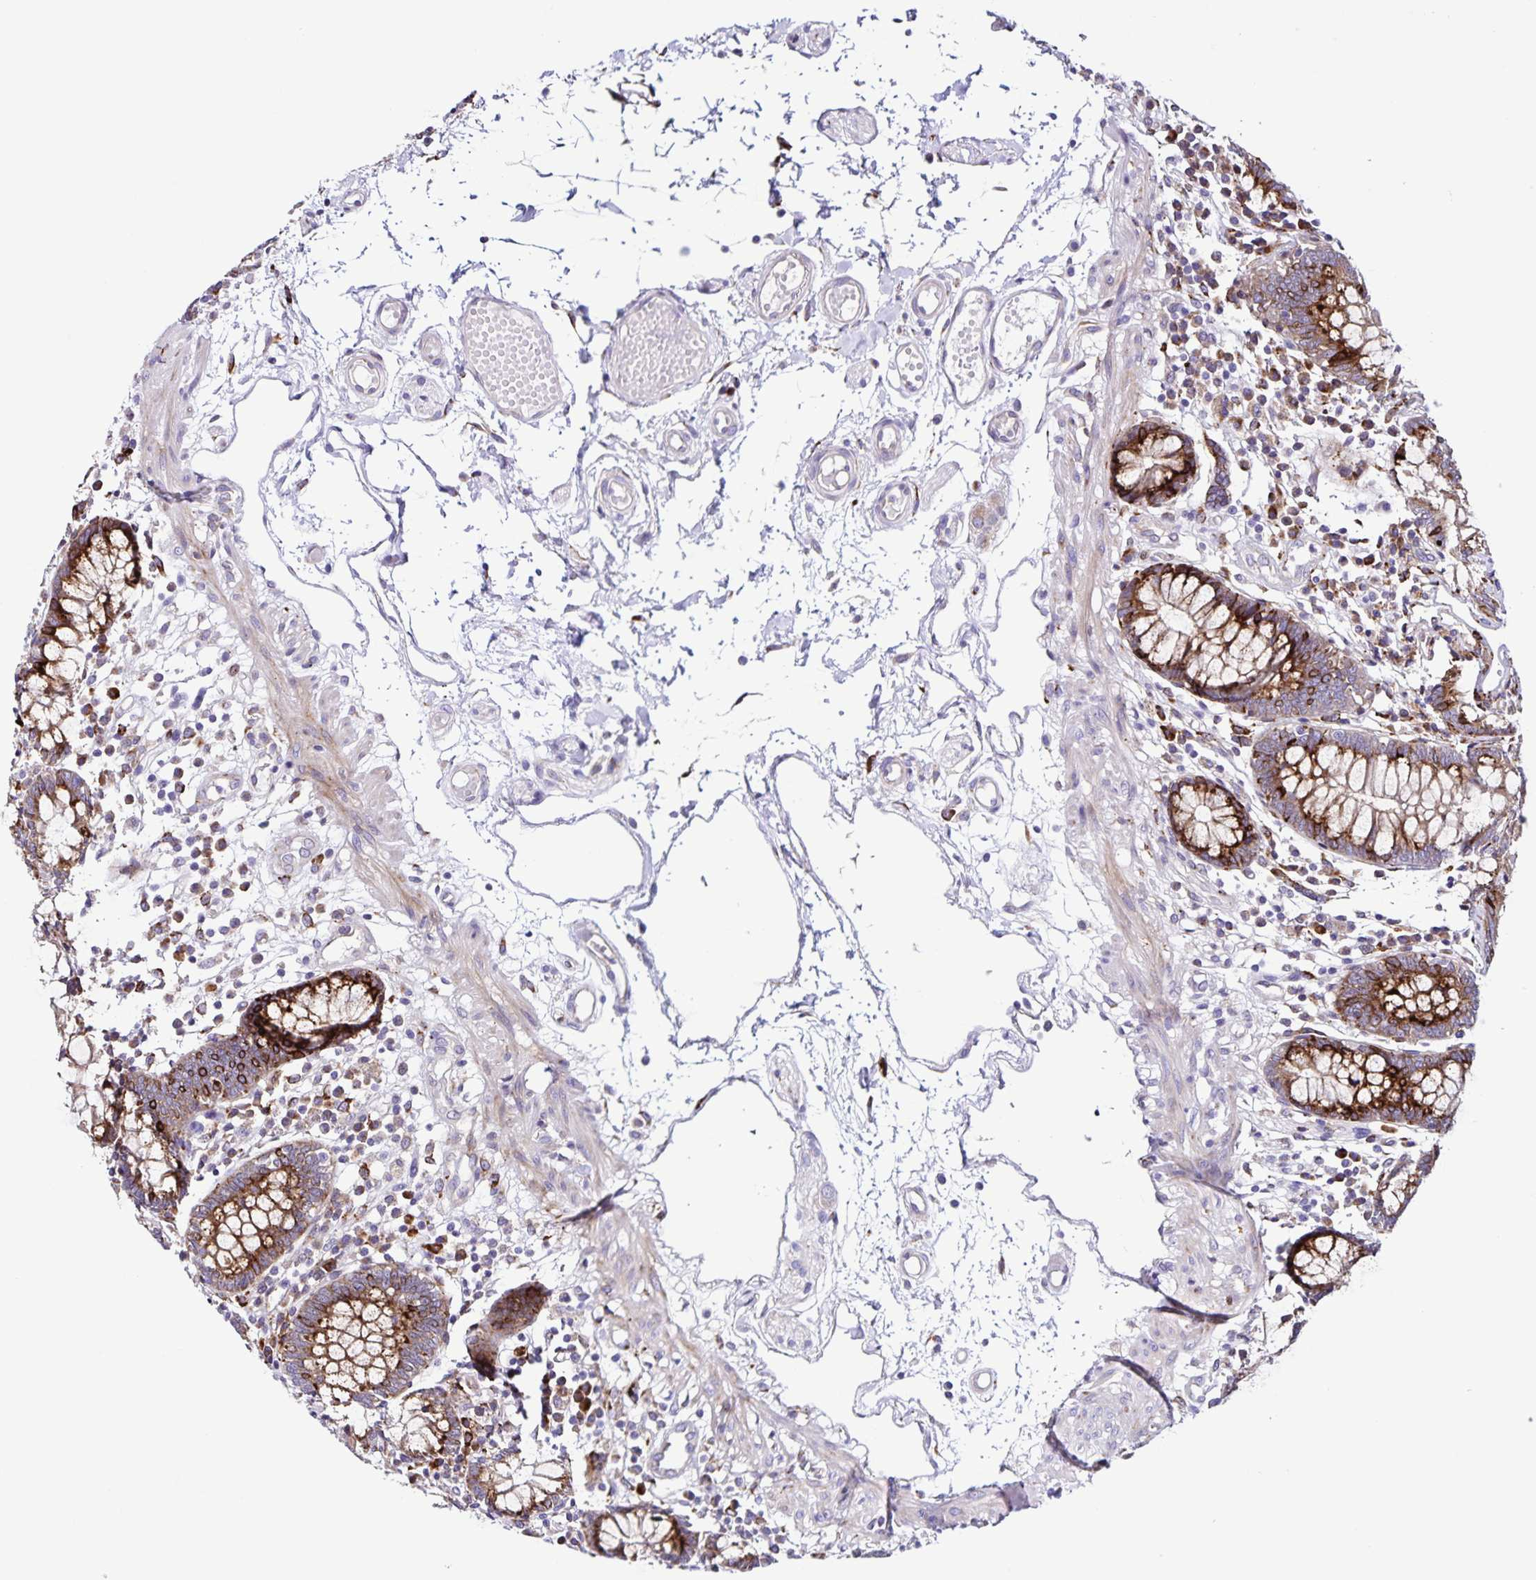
{"staining": {"intensity": "negative", "quantity": "none", "location": "none"}, "tissue": "colon", "cell_type": "Endothelial cells", "image_type": "normal", "snomed": [{"axis": "morphology", "description": "Normal tissue, NOS"}, {"axis": "morphology", "description": "Adenocarcinoma, NOS"}, {"axis": "topography", "description": "Colon"}], "caption": "There is no significant positivity in endothelial cells of colon. (DAB (3,3'-diaminobenzidine) immunohistochemistry visualized using brightfield microscopy, high magnification).", "gene": "OSBPL5", "patient": {"sex": "male", "age": 83}}